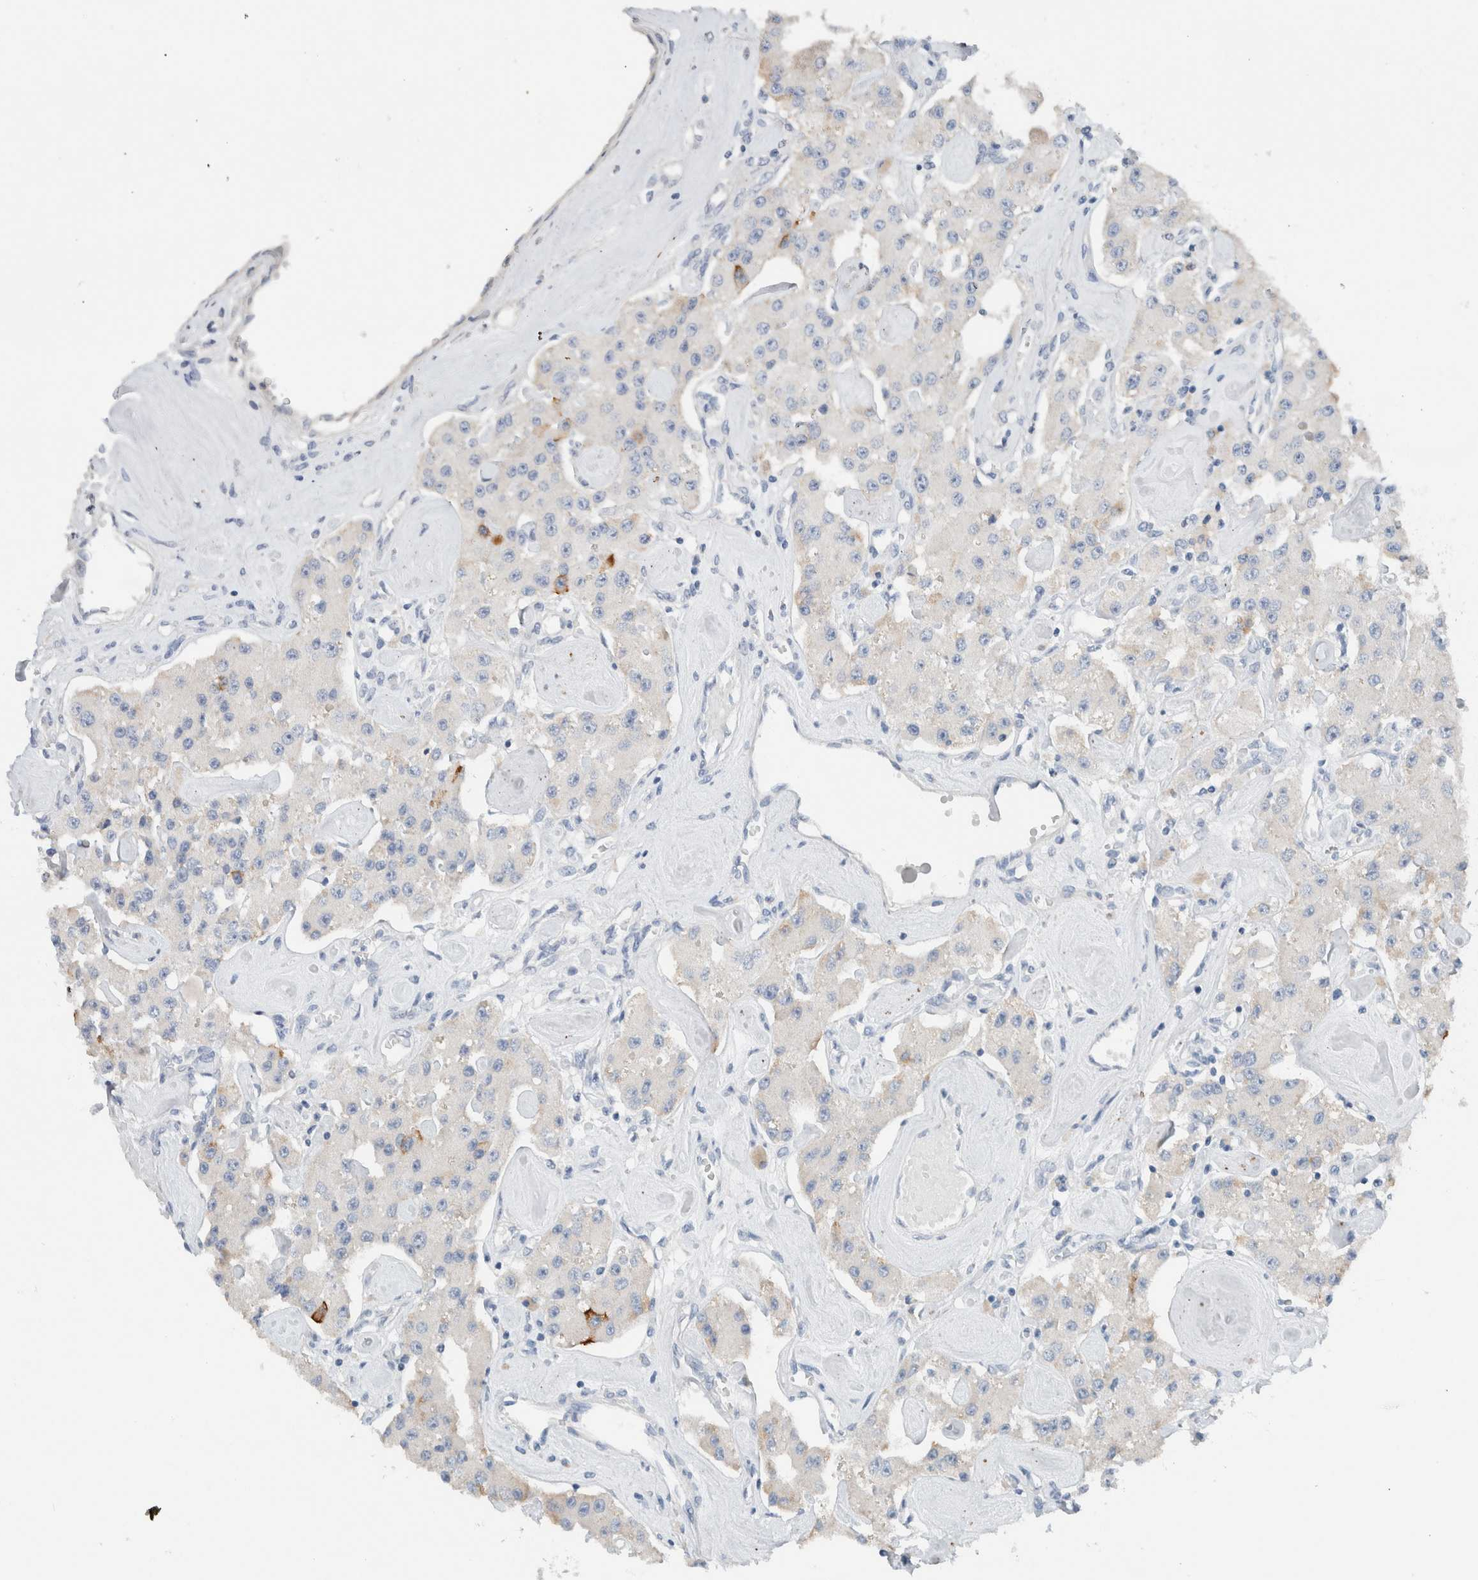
{"staining": {"intensity": "negative", "quantity": "none", "location": "none"}, "tissue": "carcinoid", "cell_type": "Tumor cells", "image_type": "cancer", "snomed": [{"axis": "morphology", "description": "Carcinoid, malignant, NOS"}, {"axis": "topography", "description": "Pancreas"}], "caption": "Micrograph shows no significant protein positivity in tumor cells of carcinoid.", "gene": "DUOX1", "patient": {"sex": "male", "age": 41}}